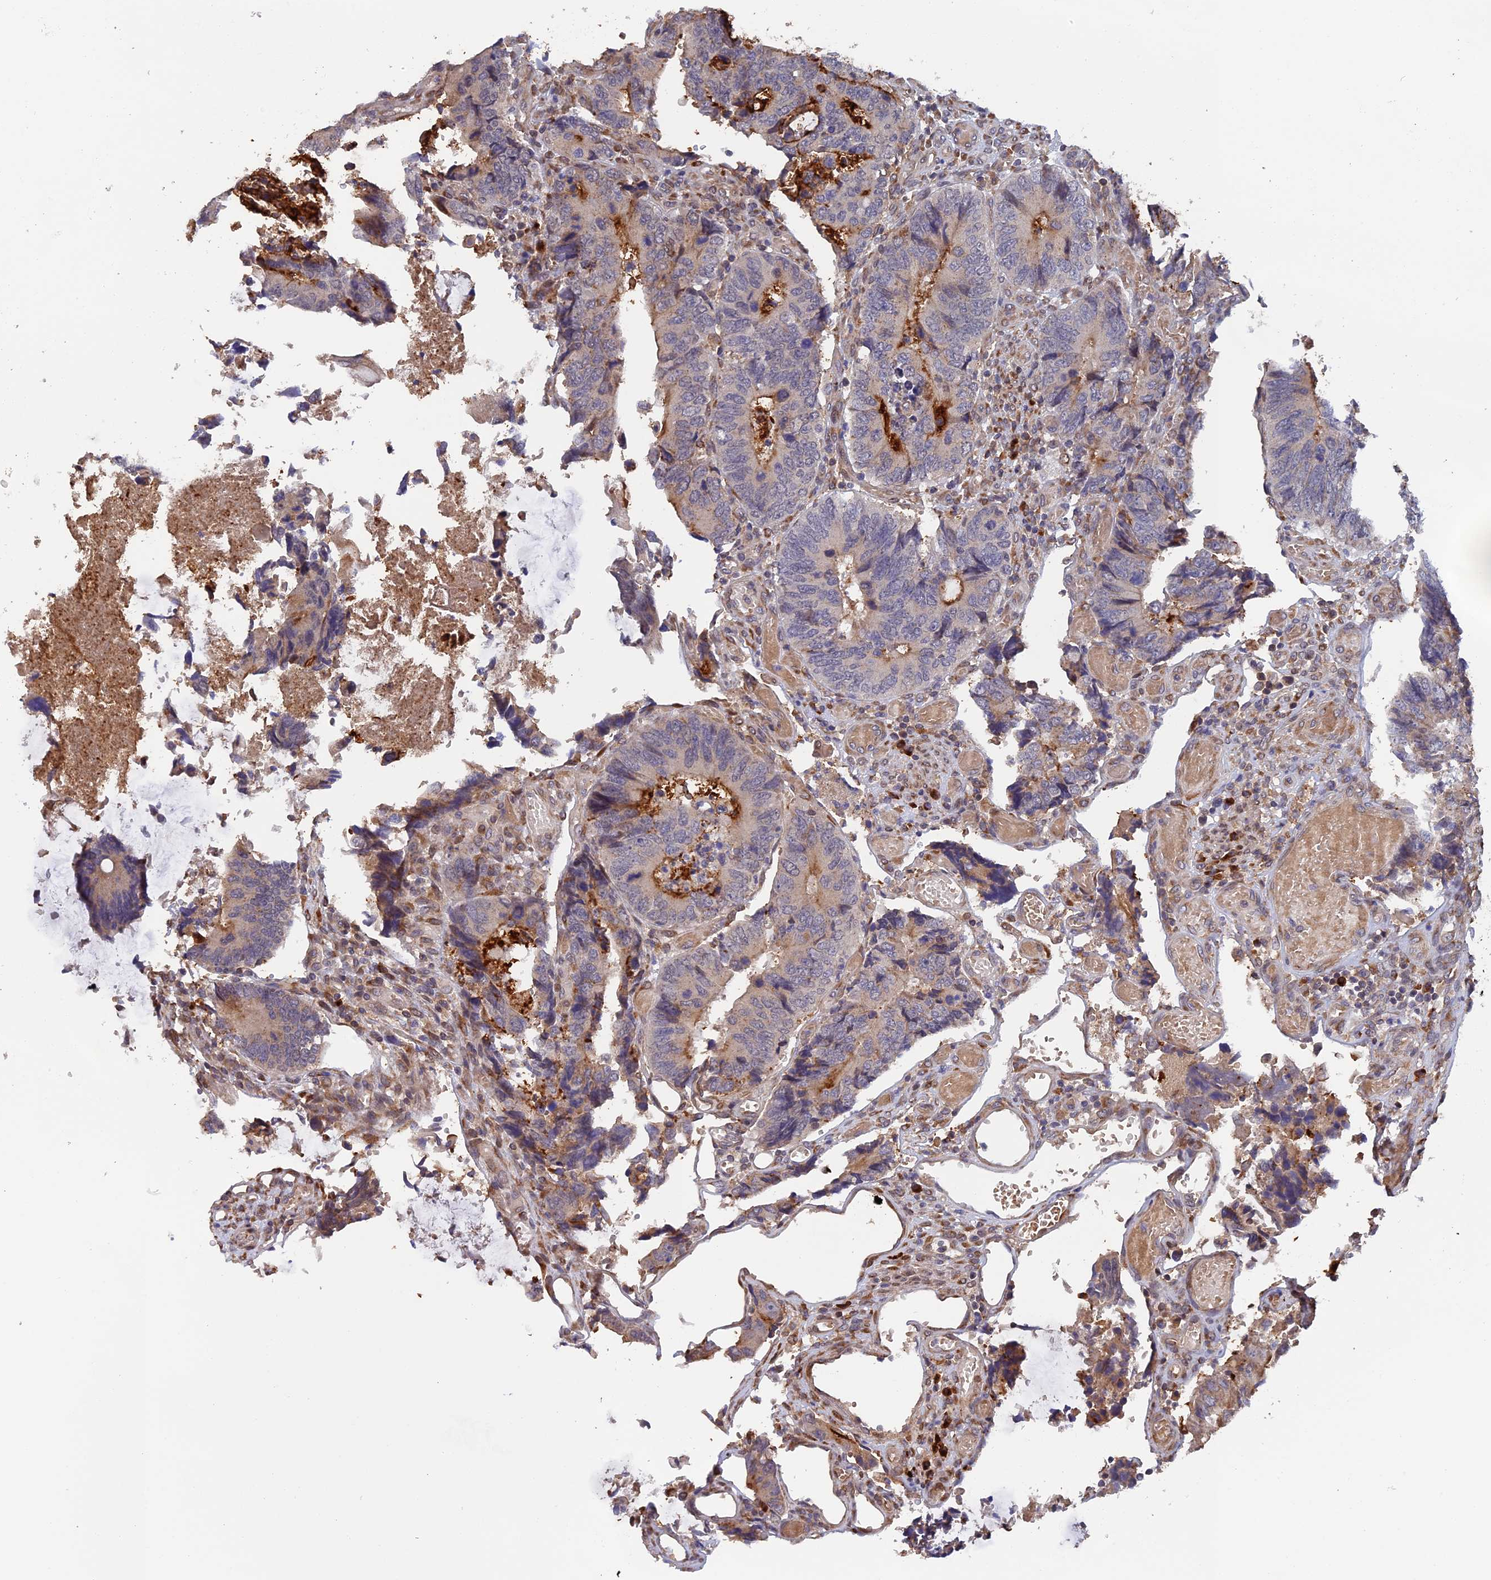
{"staining": {"intensity": "weak", "quantity": "<25%", "location": "cytoplasmic/membranous"}, "tissue": "colorectal cancer", "cell_type": "Tumor cells", "image_type": "cancer", "snomed": [{"axis": "morphology", "description": "Adenocarcinoma, NOS"}, {"axis": "topography", "description": "Colon"}], "caption": "This is a histopathology image of immunohistochemistry staining of colorectal cancer (adenocarcinoma), which shows no positivity in tumor cells.", "gene": "SNX17", "patient": {"sex": "male", "age": 87}}